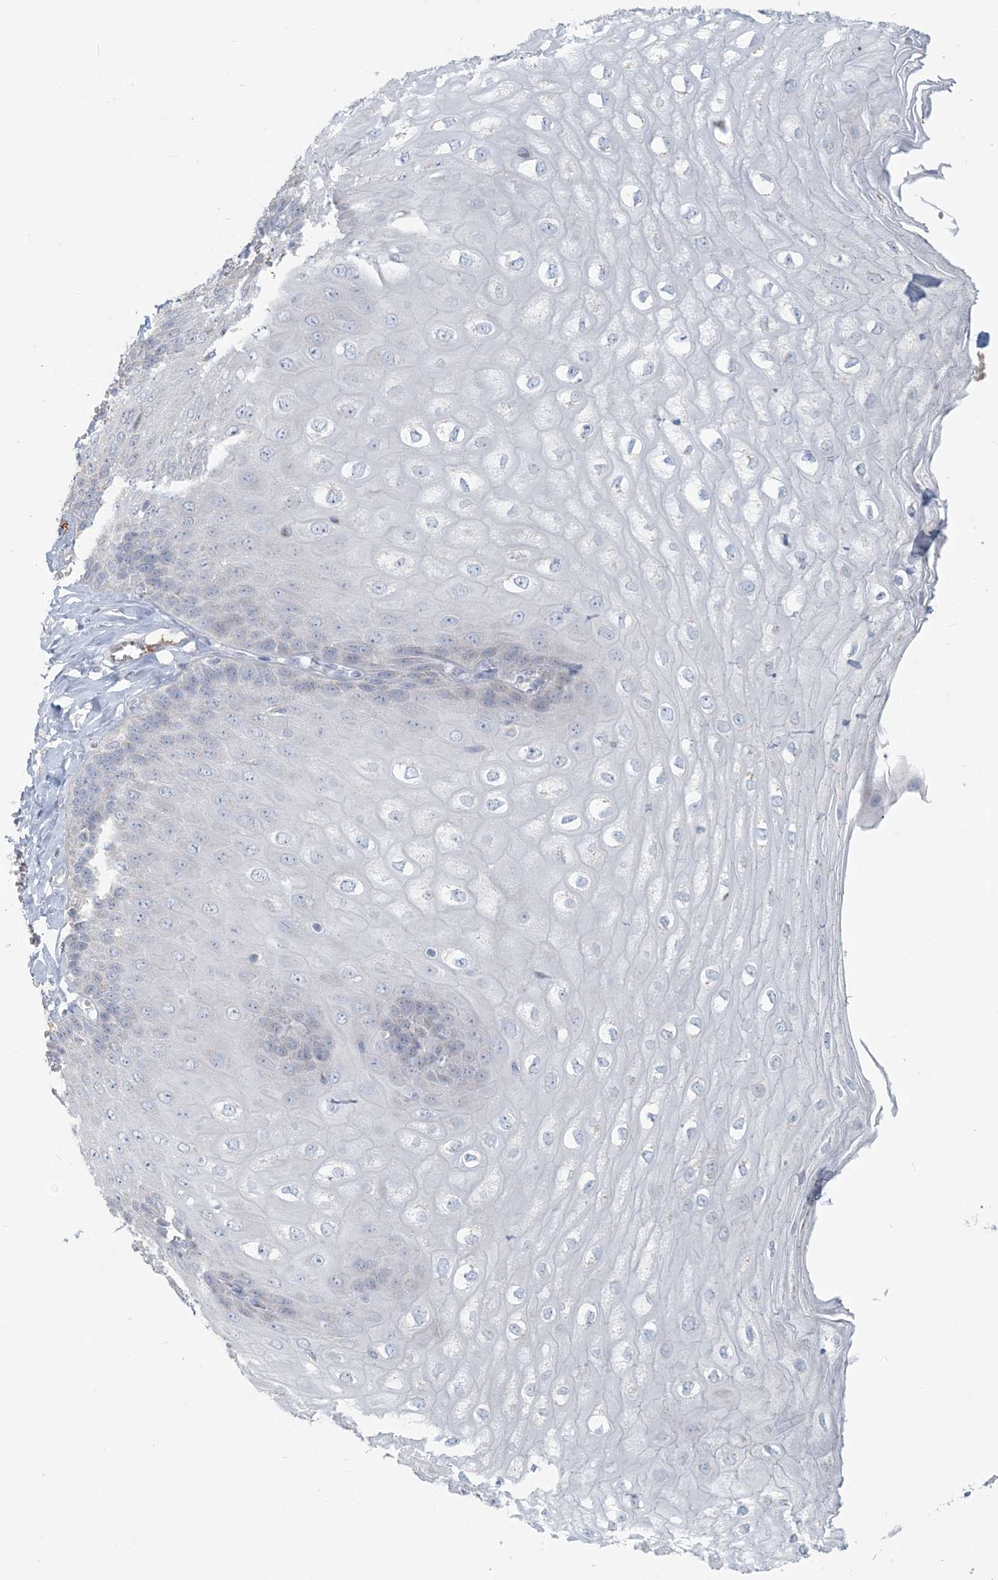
{"staining": {"intensity": "weak", "quantity": "<25%", "location": "cytoplasmic/membranous"}, "tissue": "esophagus", "cell_type": "Squamous epithelial cells", "image_type": "normal", "snomed": [{"axis": "morphology", "description": "Normal tissue, NOS"}, {"axis": "topography", "description": "Esophagus"}], "caption": "Immunohistochemistry photomicrograph of normal human esophagus stained for a protein (brown), which demonstrates no staining in squamous epithelial cells. (Stains: DAB (3,3'-diaminobenzidine) immunohistochemistry (IHC) with hematoxylin counter stain, Microscopy: brightfield microscopy at high magnification).", "gene": "SCML1", "patient": {"sex": "male", "age": 60}}